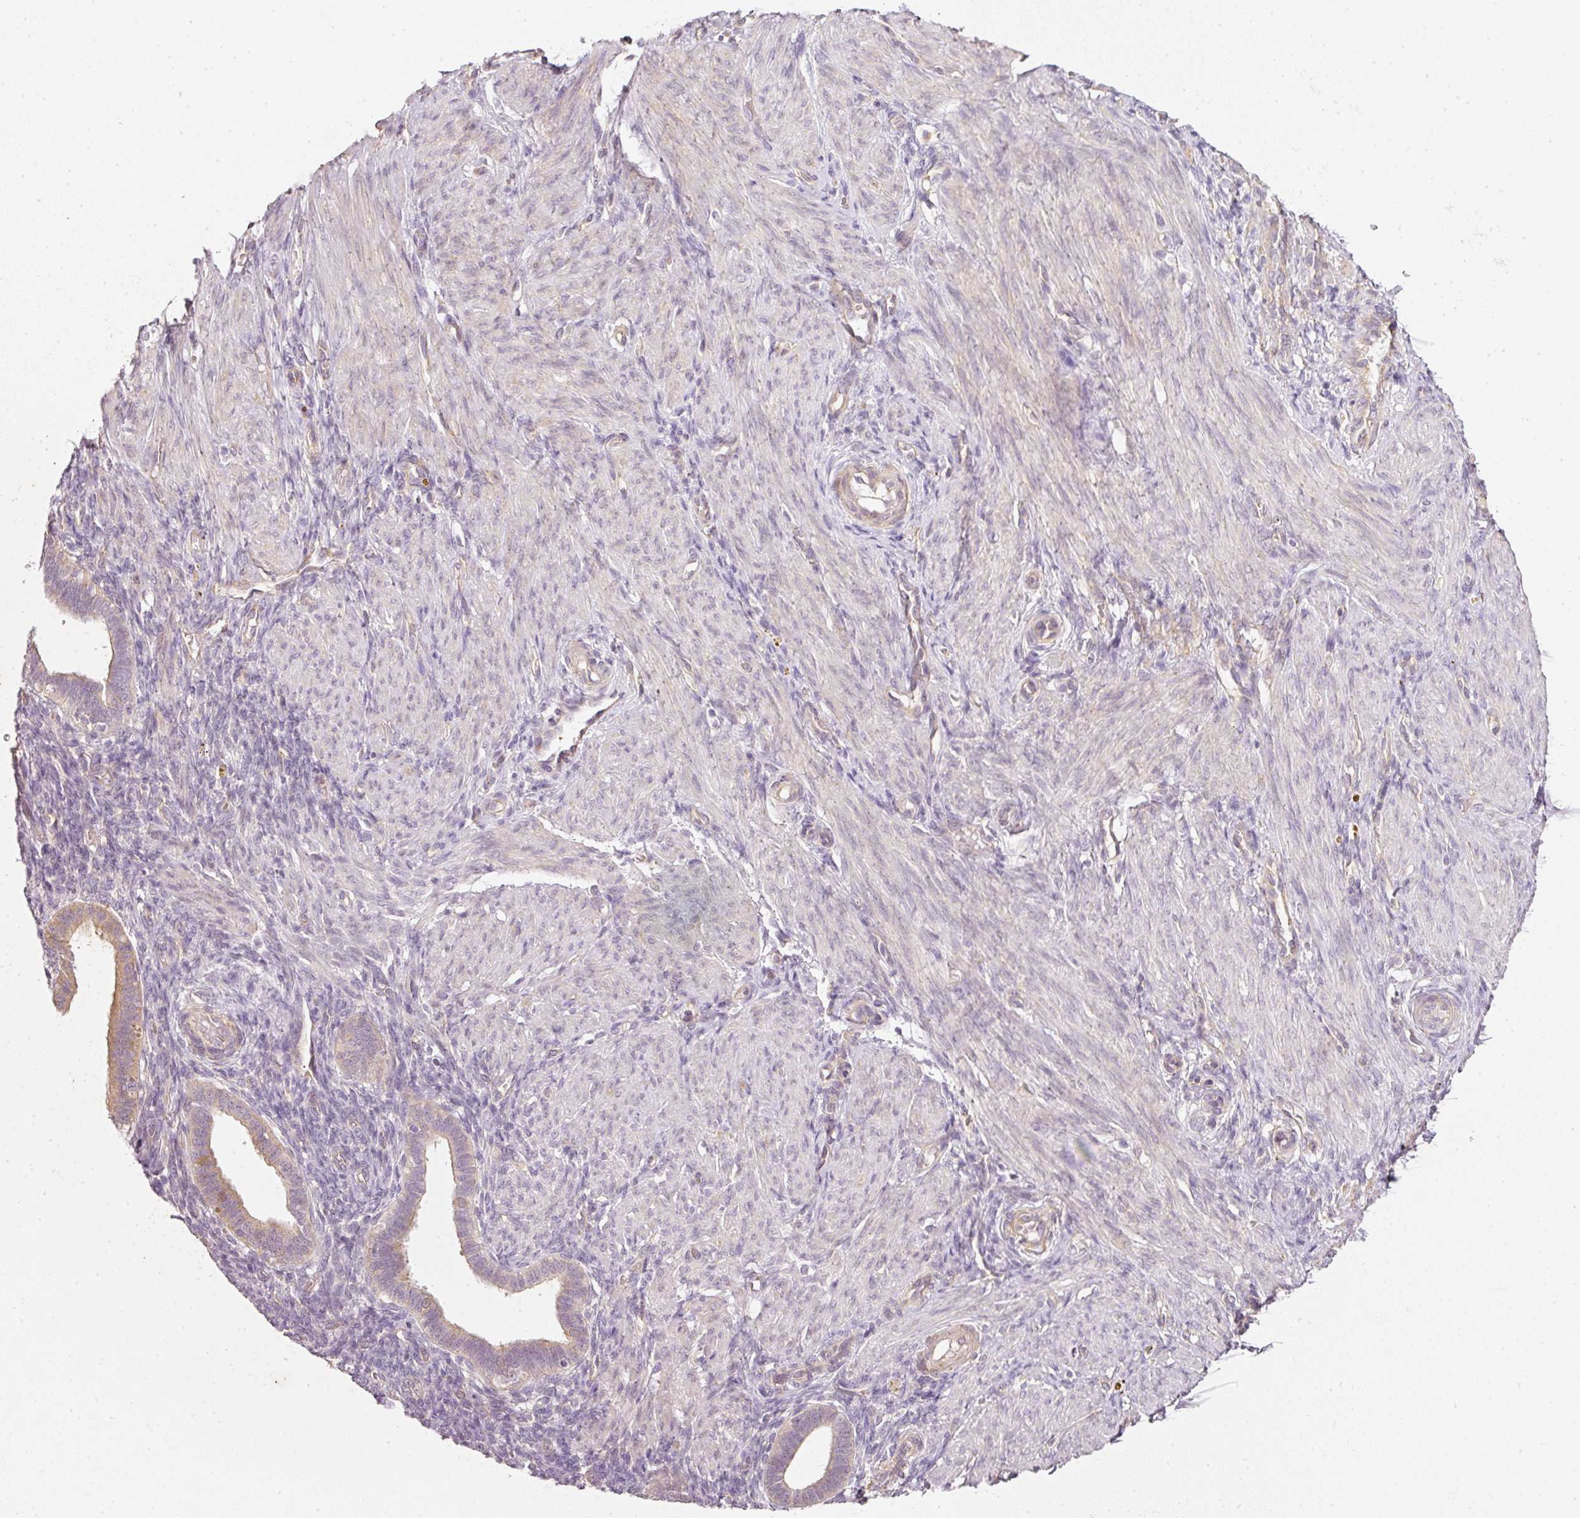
{"staining": {"intensity": "negative", "quantity": "none", "location": "none"}, "tissue": "endometrium", "cell_type": "Cells in endometrial stroma", "image_type": "normal", "snomed": [{"axis": "morphology", "description": "Normal tissue, NOS"}, {"axis": "topography", "description": "Endometrium"}], "caption": "The photomicrograph reveals no staining of cells in endometrial stroma in normal endometrium. Brightfield microscopy of immunohistochemistry stained with DAB (3,3'-diaminobenzidine) (brown) and hematoxylin (blue), captured at high magnification.", "gene": "RGL2", "patient": {"sex": "female", "age": 34}}